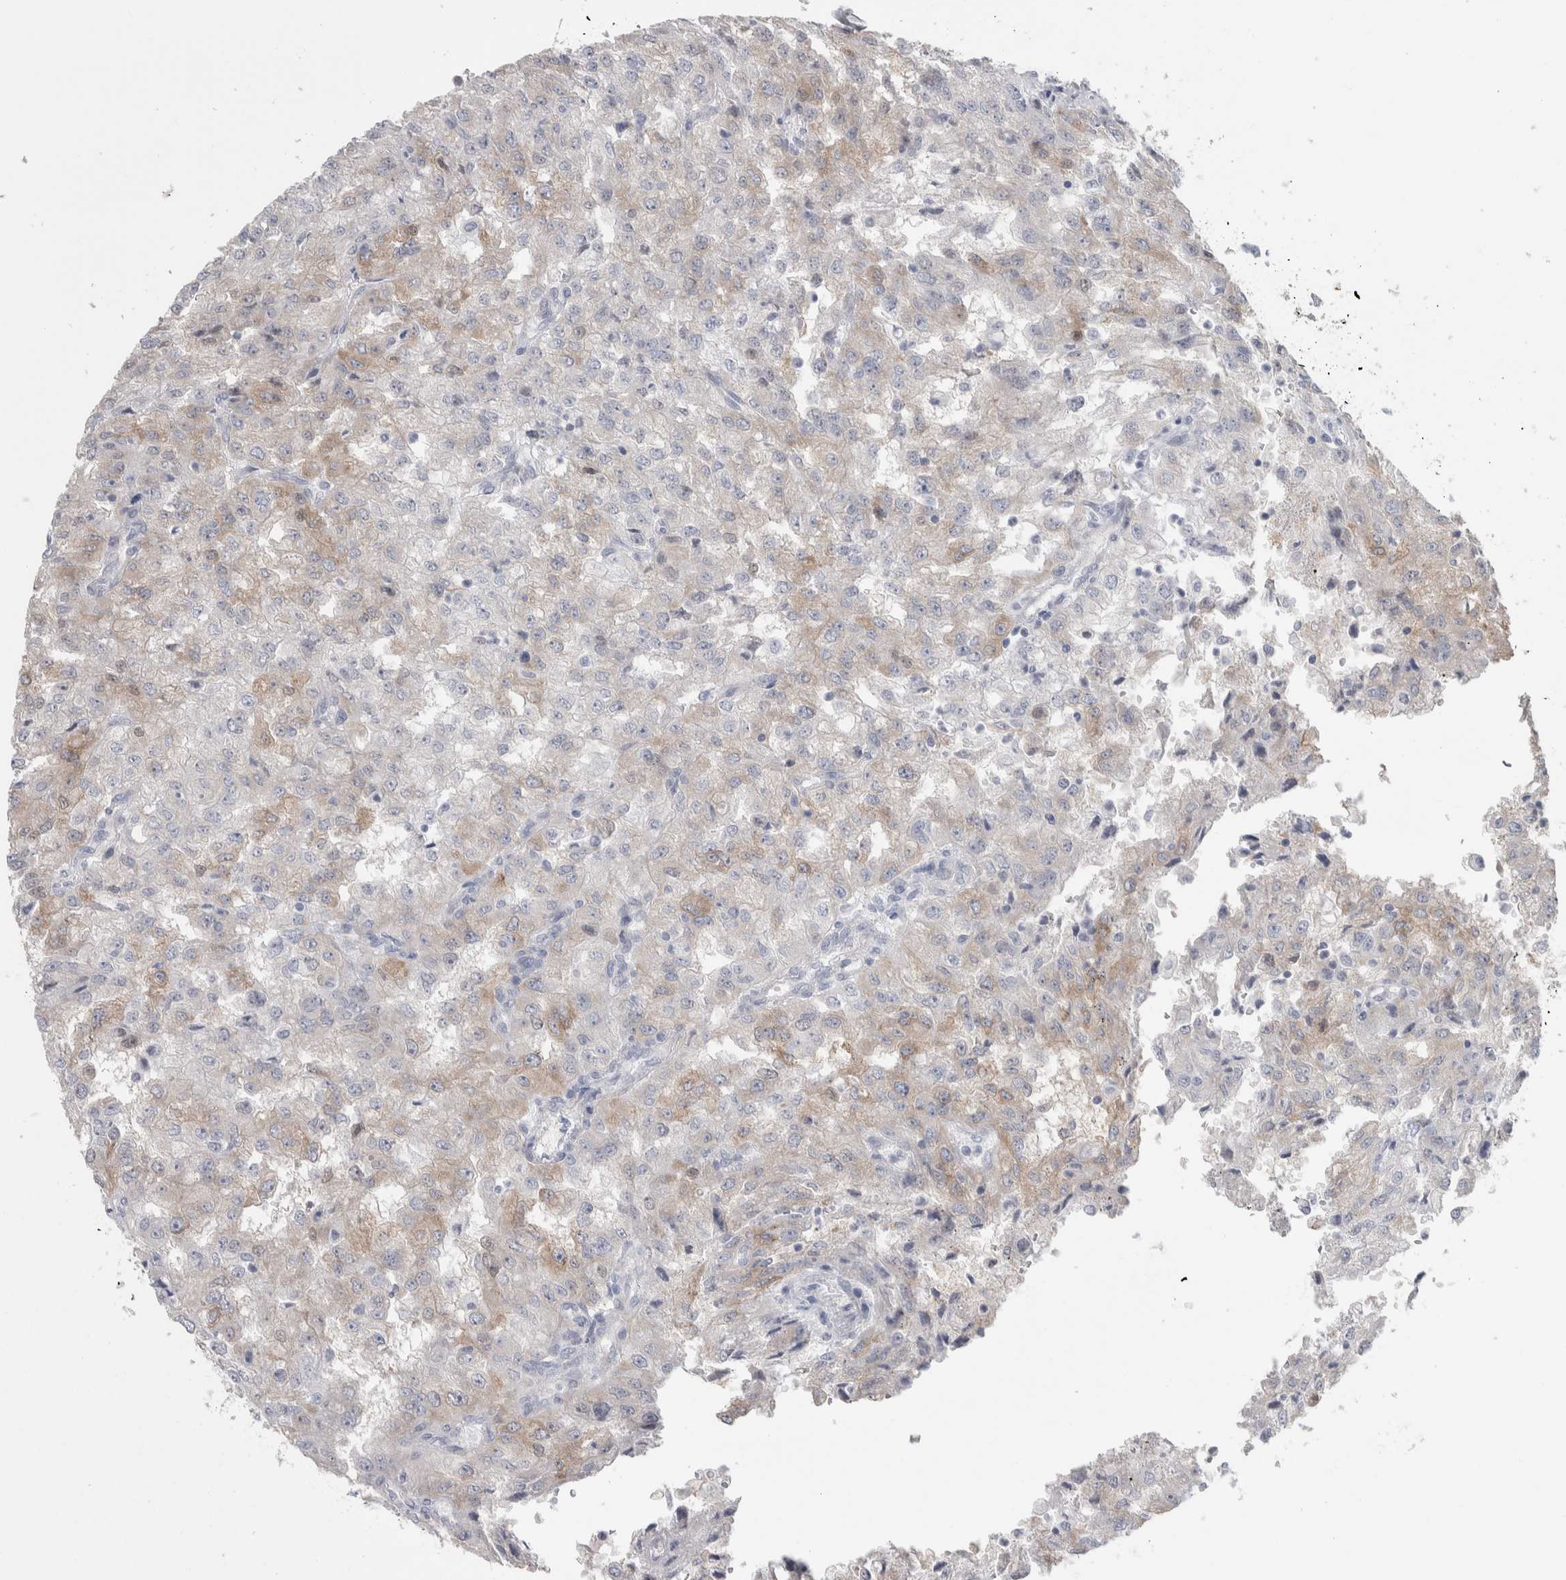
{"staining": {"intensity": "weak", "quantity": "<25%", "location": "cytoplasmic/membranous"}, "tissue": "renal cancer", "cell_type": "Tumor cells", "image_type": "cancer", "snomed": [{"axis": "morphology", "description": "Adenocarcinoma, NOS"}, {"axis": "topography", "description": "Kidney"}], "caption": "There is no significant staining in tumor cells of adenocarcinoma (renal).", "gene": "GPHN", "patient": {"sex": "female", "age": 54}}